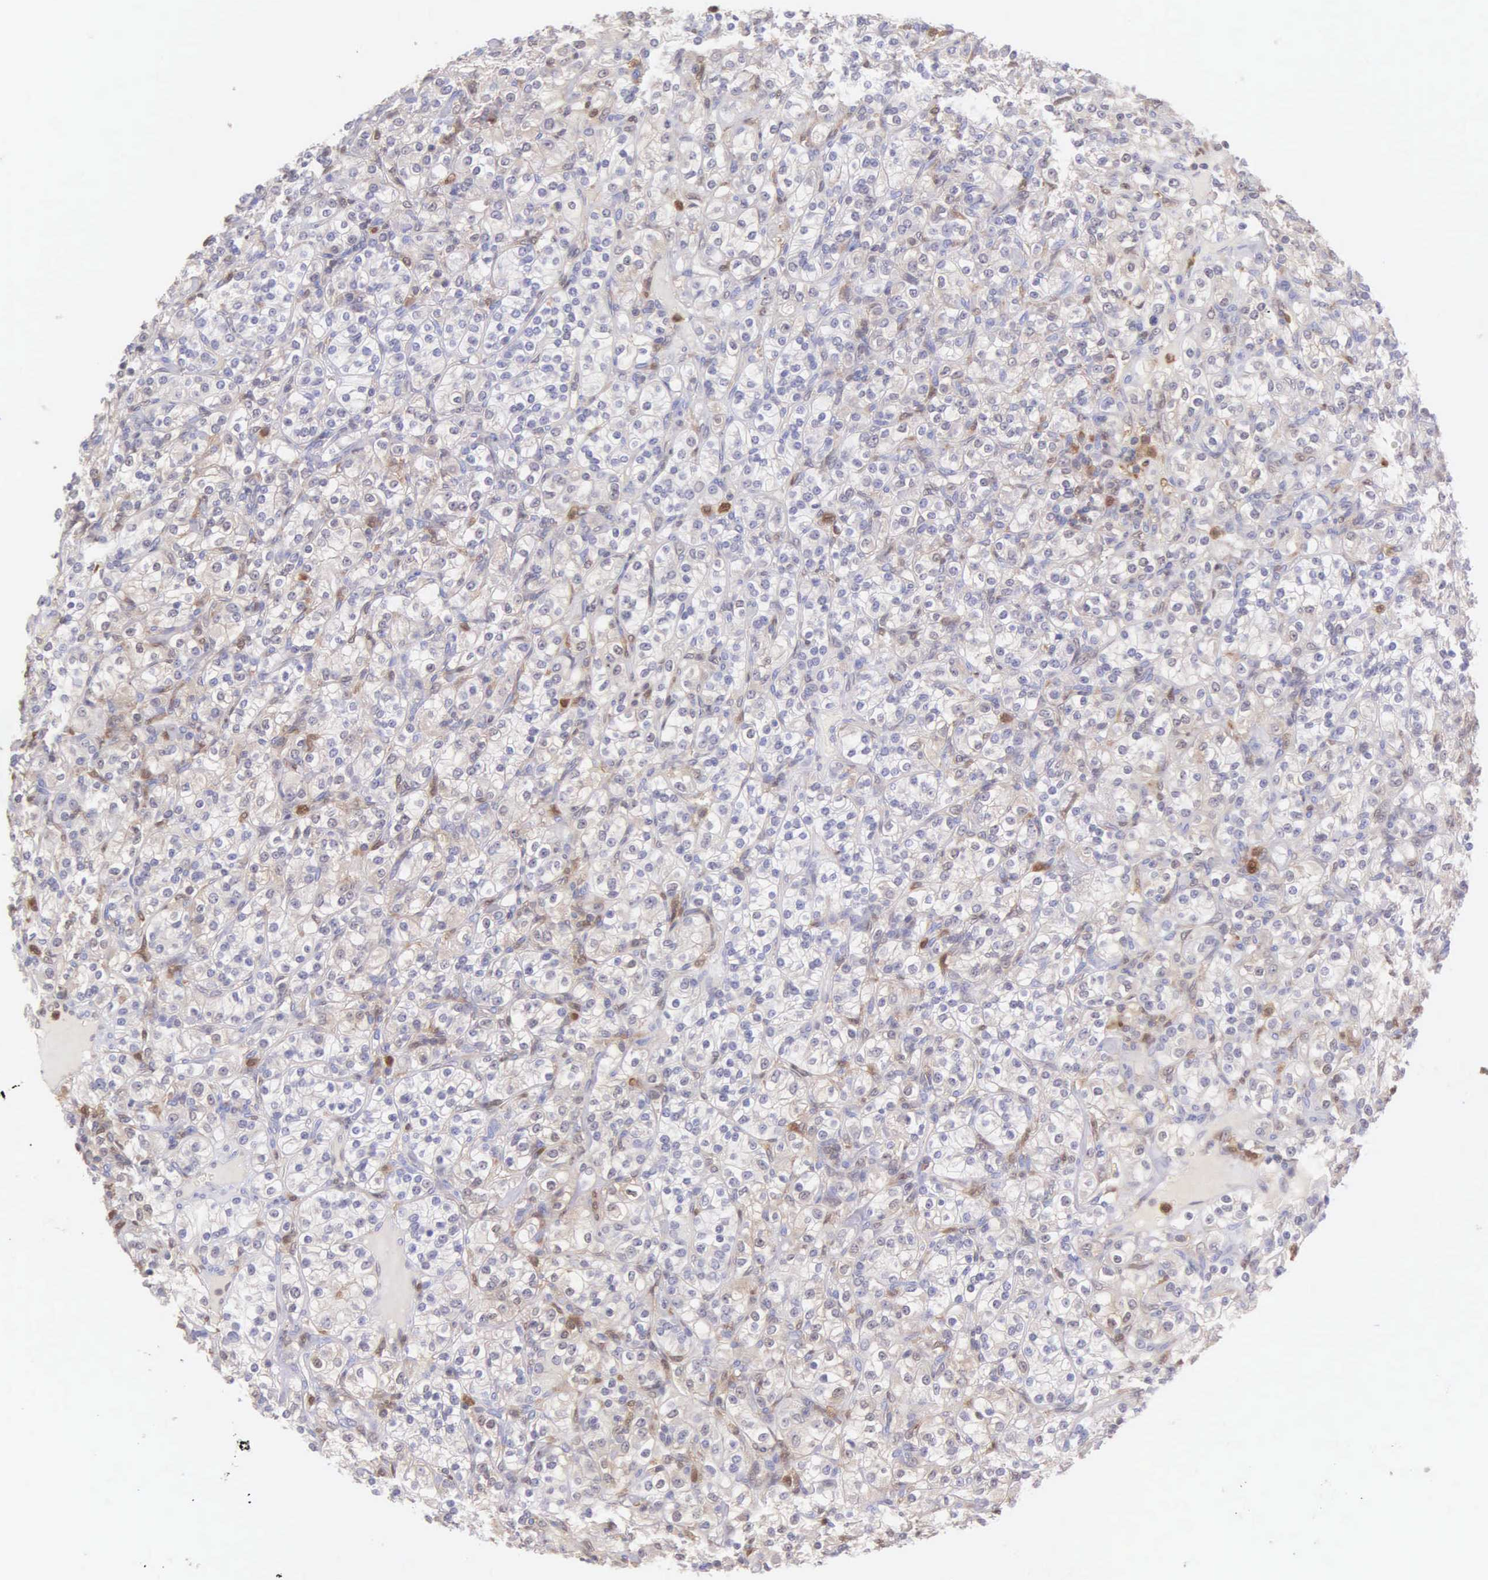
{"staining": {"intensity": "weak", "quantity": "<25%", "location": "cytoplasmic/membranous"}, "tissue": "renal cancer", "cell_type": "Tumor cells", "image_type": "cancer", "snomed": [{"axis": "morphology", "description": "Adenocarcinoma, NOS"}, {"axis": "topography", "description": "Kidney"}], "caption": "This histopathology image is of adenocarcinoma (renal) stained with IHC to label a protein in brown with the nuclei are counter-stained blue. There is no staining in tumor cells. Brightfield microscopy of IHC stained with DAB (3,3'-diaminobenzidine) (brown) and hematoxylin (blue), captured at high magnification.", "gene": "BID", "patient": {"sex": "male", "age": 77}}